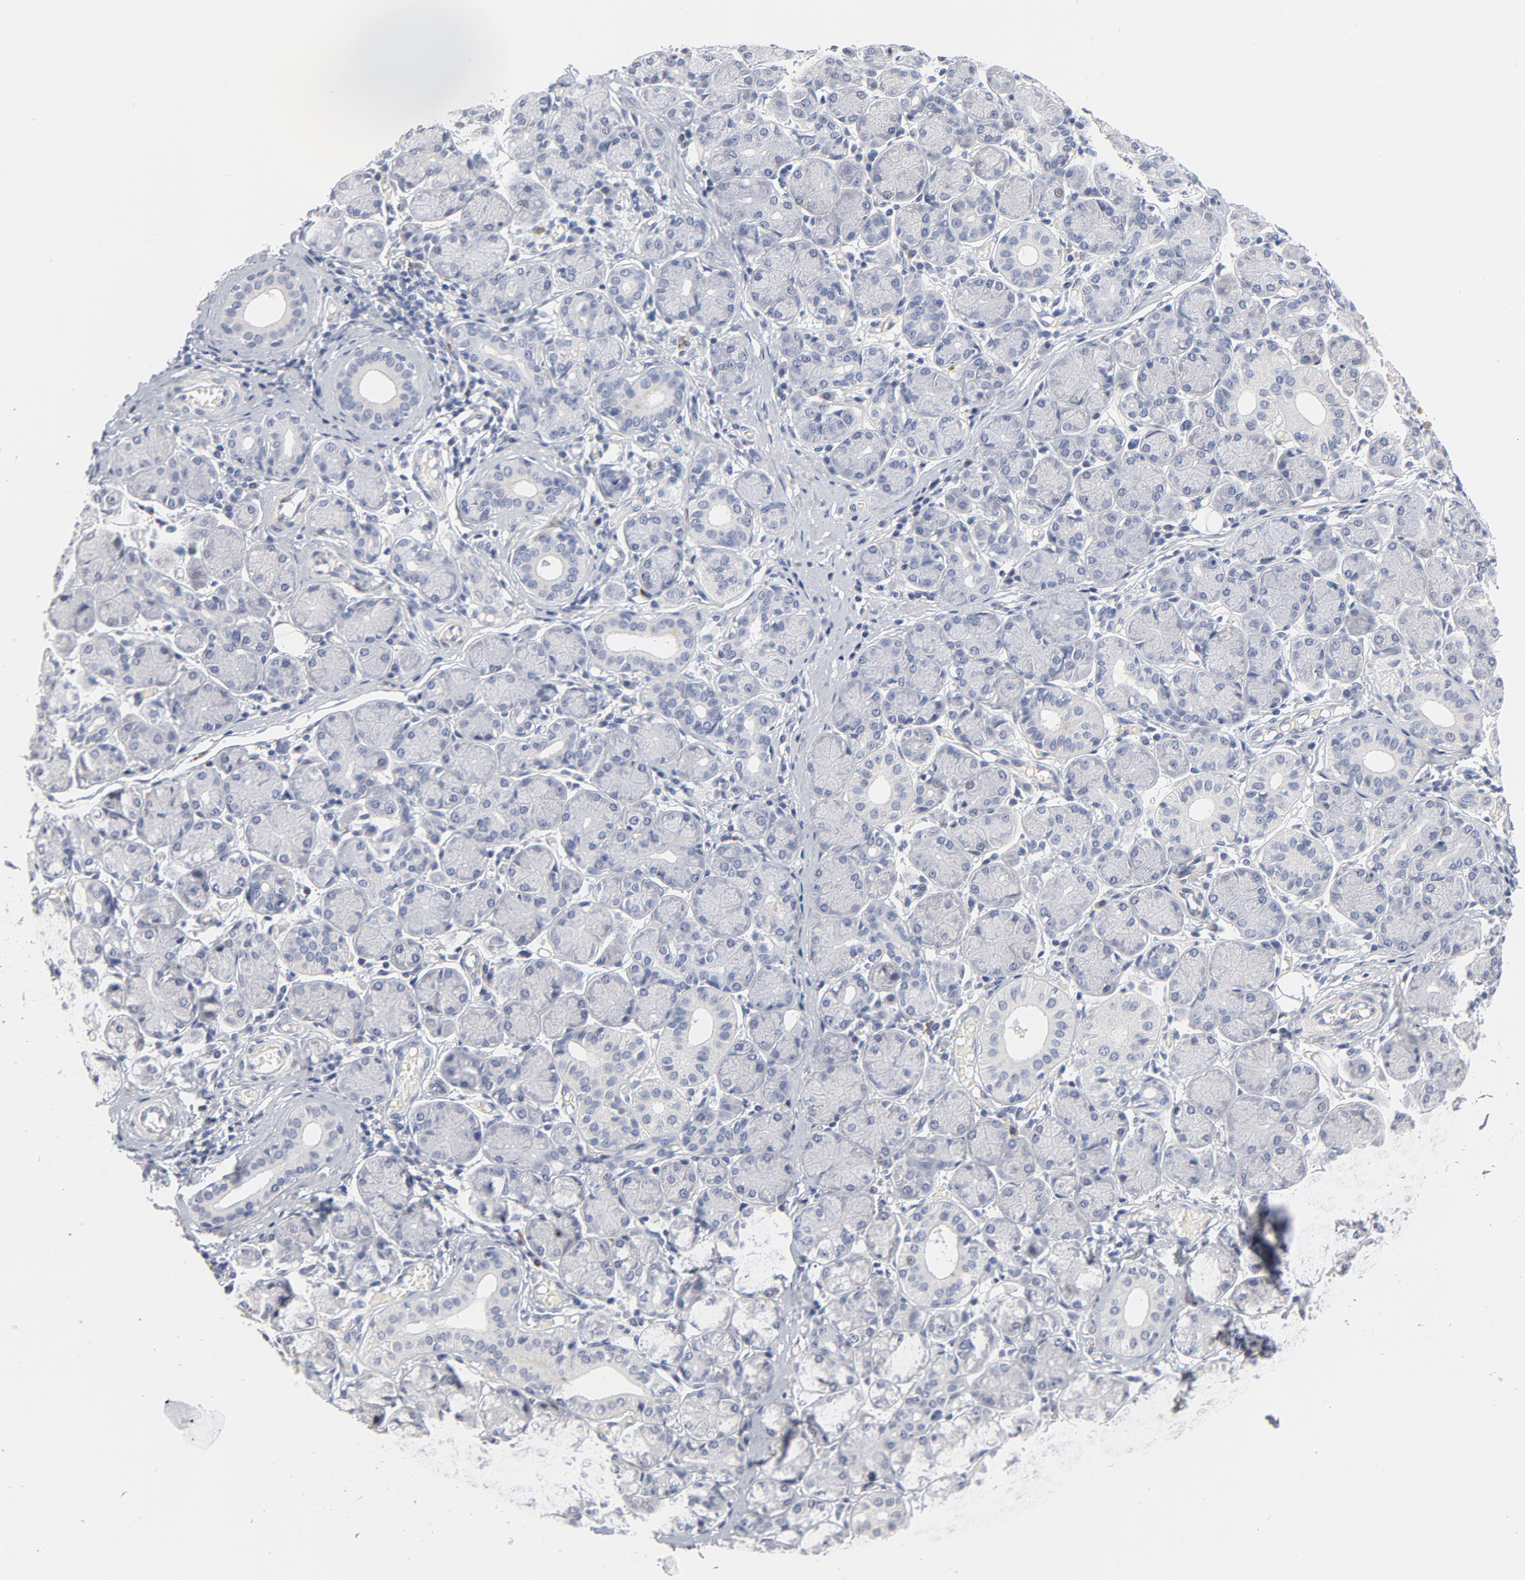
{"staining": {"intensity": "negative", "quantity": "none", "location": "none"}, "tissue": "salivary gland", "cell_type": "Glandular cells", "image_type": "normal", "snomed": [{"axis": "morphology", "description": "Normal tissue, NOS"}, {"axis": "topography", "description": "Salivary gland"}], "caption": "IHC of unremarkable human salivary gland reveals no staining in glandular cells.", "gene": "KCNK13", "patient": {"sex": "female", "age": 24}}